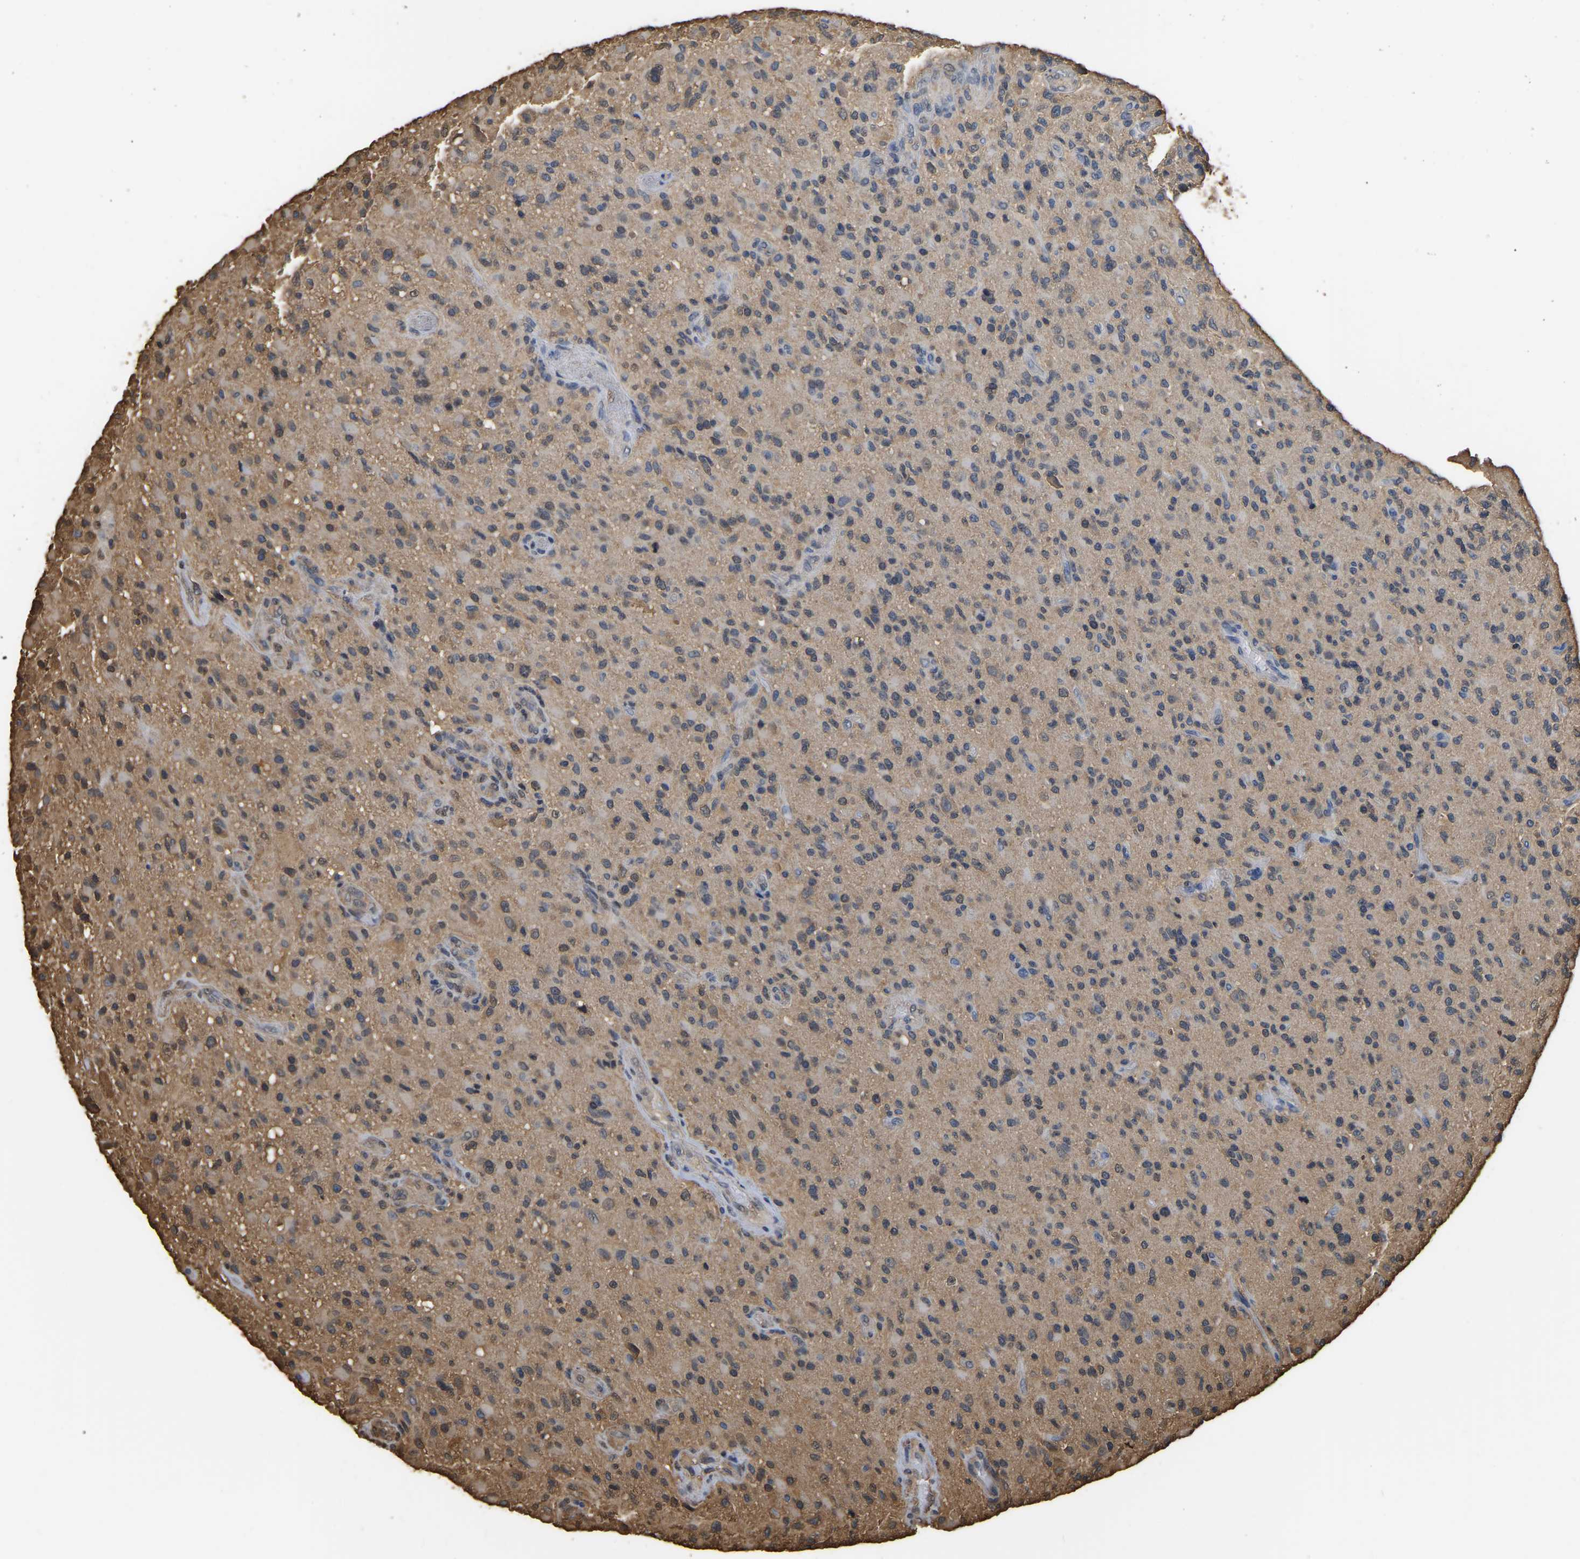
{"staining": {"intensity": "weak", "quantity": "25%-75%", "location": "cytoplasmic/membranous"}, "tissue": "glioma", "cell_type": "Tumor cells", "image_type": "cancer", "snomed": [{"axis": "morphology", "description": "Glioma, malignant, High grade"}, {"axis": "topography", "description": "Brain"}], "caption": "Protein staining of high-grade glioma (malignant) tissue displays weak cytoplasmic/membranous expression in approximately 25%-75% of tumor cells.", "gene": "LDHB", "patient": {"sex": "male", "age": 71}}